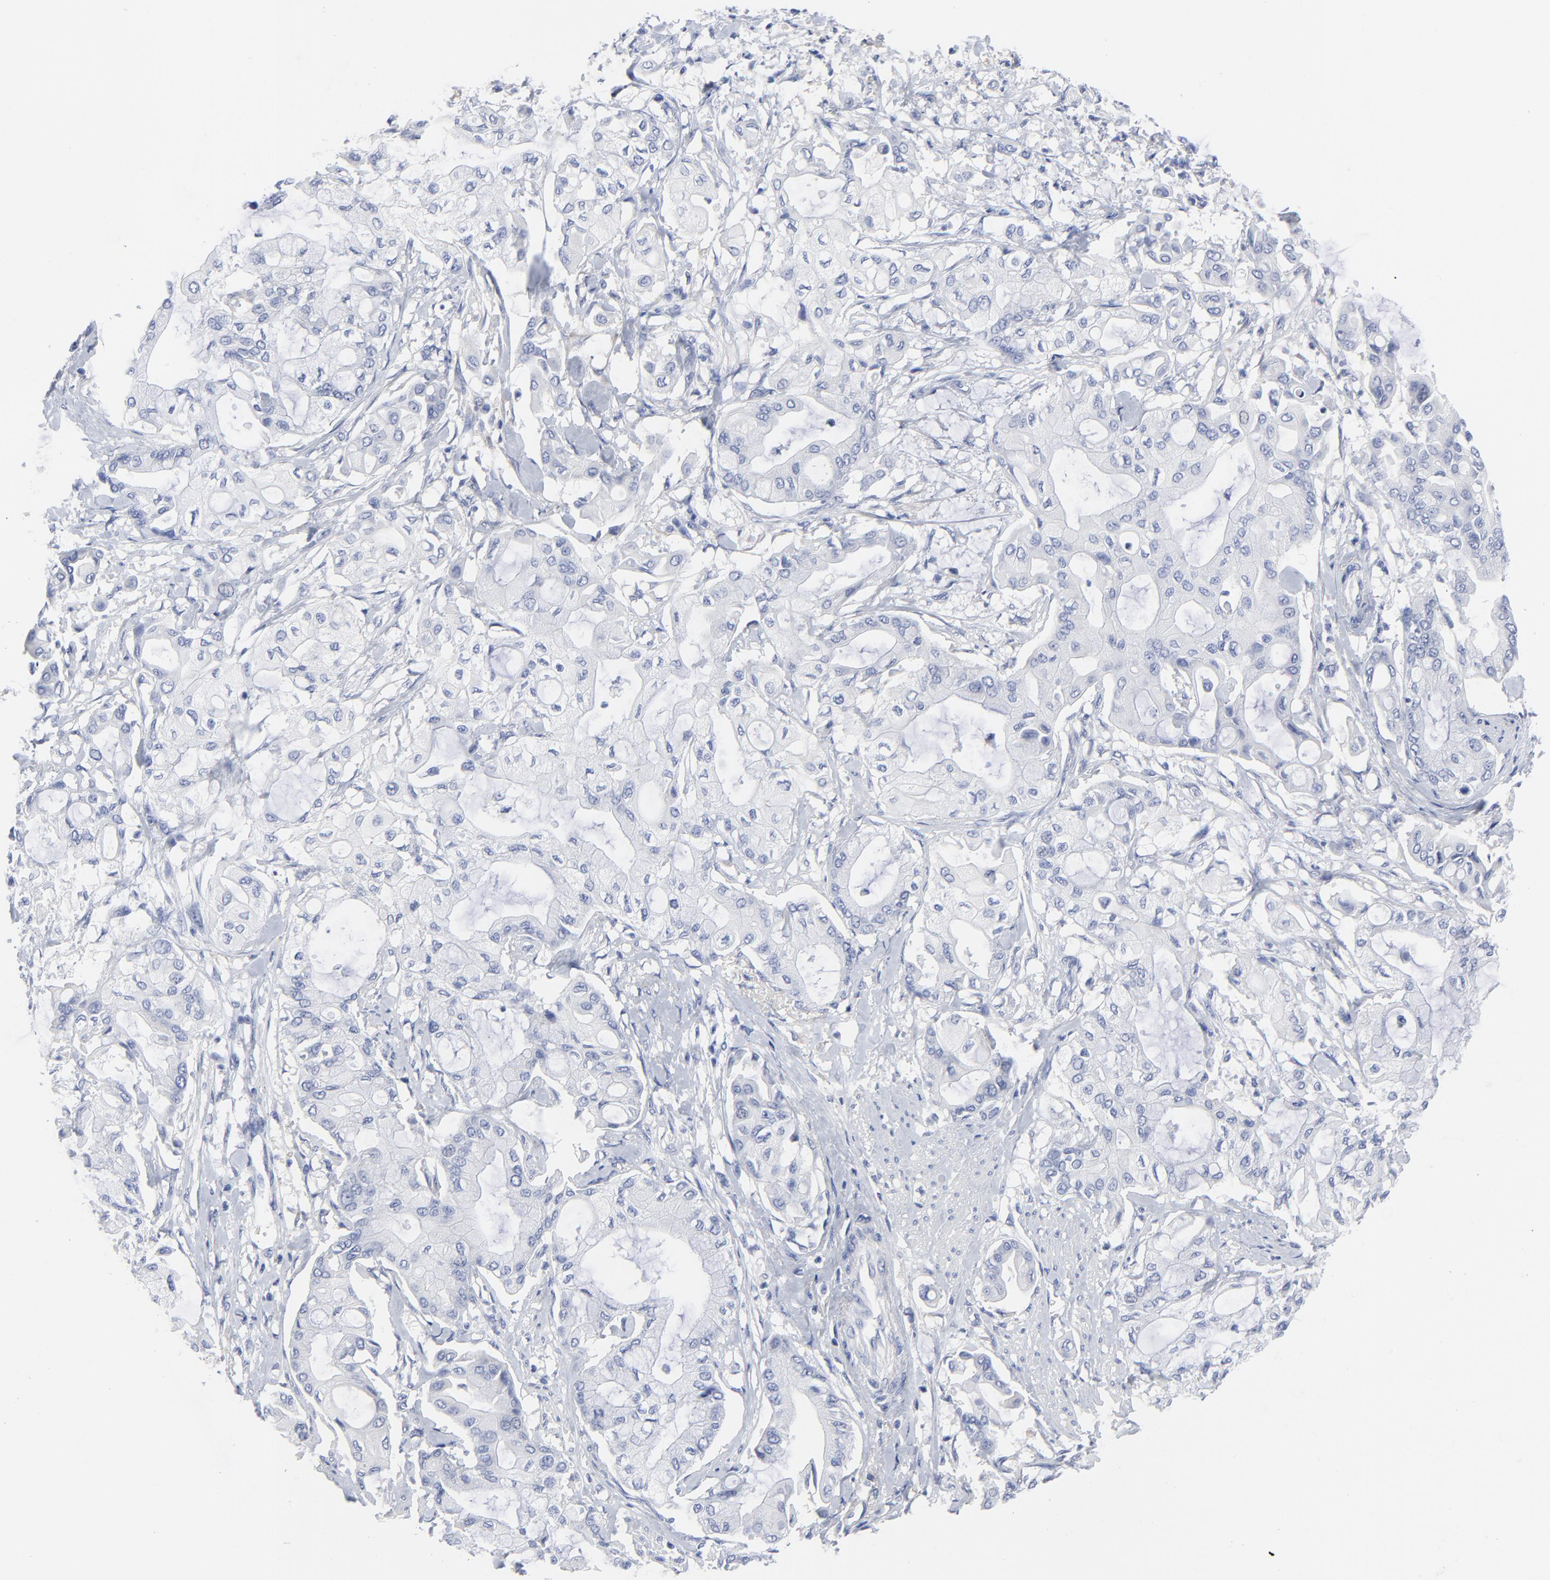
{"staining": {"intensity": "negative", "quantity": "none", "location": "none"}, "tissue": "pancreatic cancer", "cell_type": "Tumor cells", "image_type": "cancer", "snomed": [{"axis": "morphology", "description": "Adenocarcinoma, NOS"}, {"axis": "morphology", "description": "Adenocarcinoma, metastatic, NOS"}, {"axis": "topography", "description": "Lymph node"}, {"axis": "topography", "description": "Pancreas"}, {"axis": "topography", "description": "Duodenum"}], "caption": "Tumor cells are negative for brown protein staining in pancreatic adenocarcinoma. (DAB (3,3'-diaminobenzidine) immunohistochemistry with hematoxylin counter stain).", "gene": "STAT2", "patient": {"sex": "female", "age": 64}}